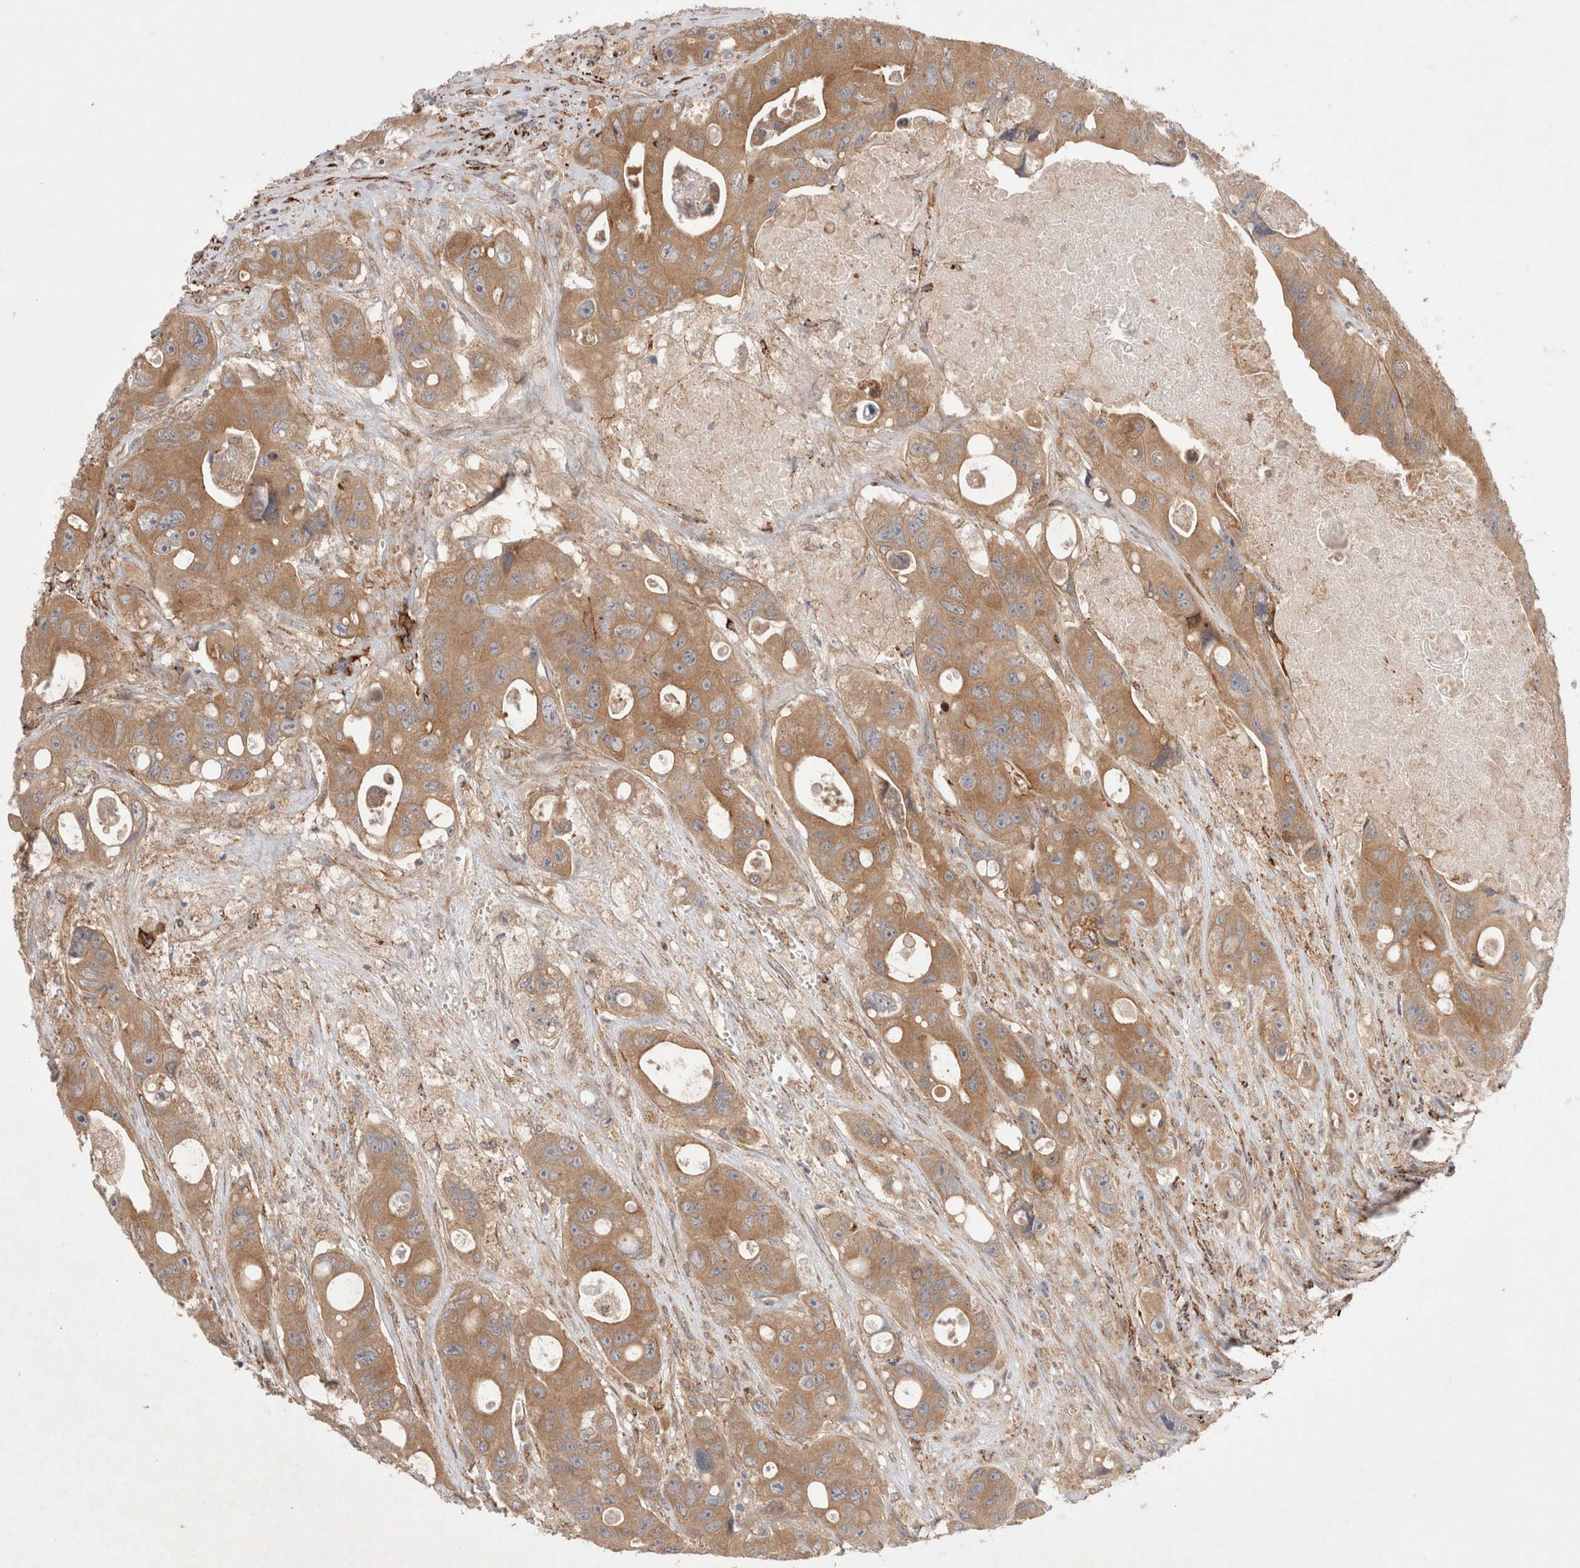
{"staining": {"intensity": "moderate", "quantity": ">75%", "location": "cytoplasmic/membranous"}, "tissue": "colorectal cancer", "cell_type": "Tumor cells", "image_type": "cancer", "snomed": [{"axis": "morphology", "description": "Adenocarcinoma, NOS"}, {"axis": "topography", "description": "Colon"}], "caption": "IHC micrograph of neoplastic tissue: human colorectal cancer stained using immunohistochemistry displays medium levels of moderate protein expression localized specifically in the cytoplasmic/membranous of tumor cells, appearing as a cytoplasmic/membranous brown color.", "gene": "HROB", "patient": {"sex": "female", "age": 46}}